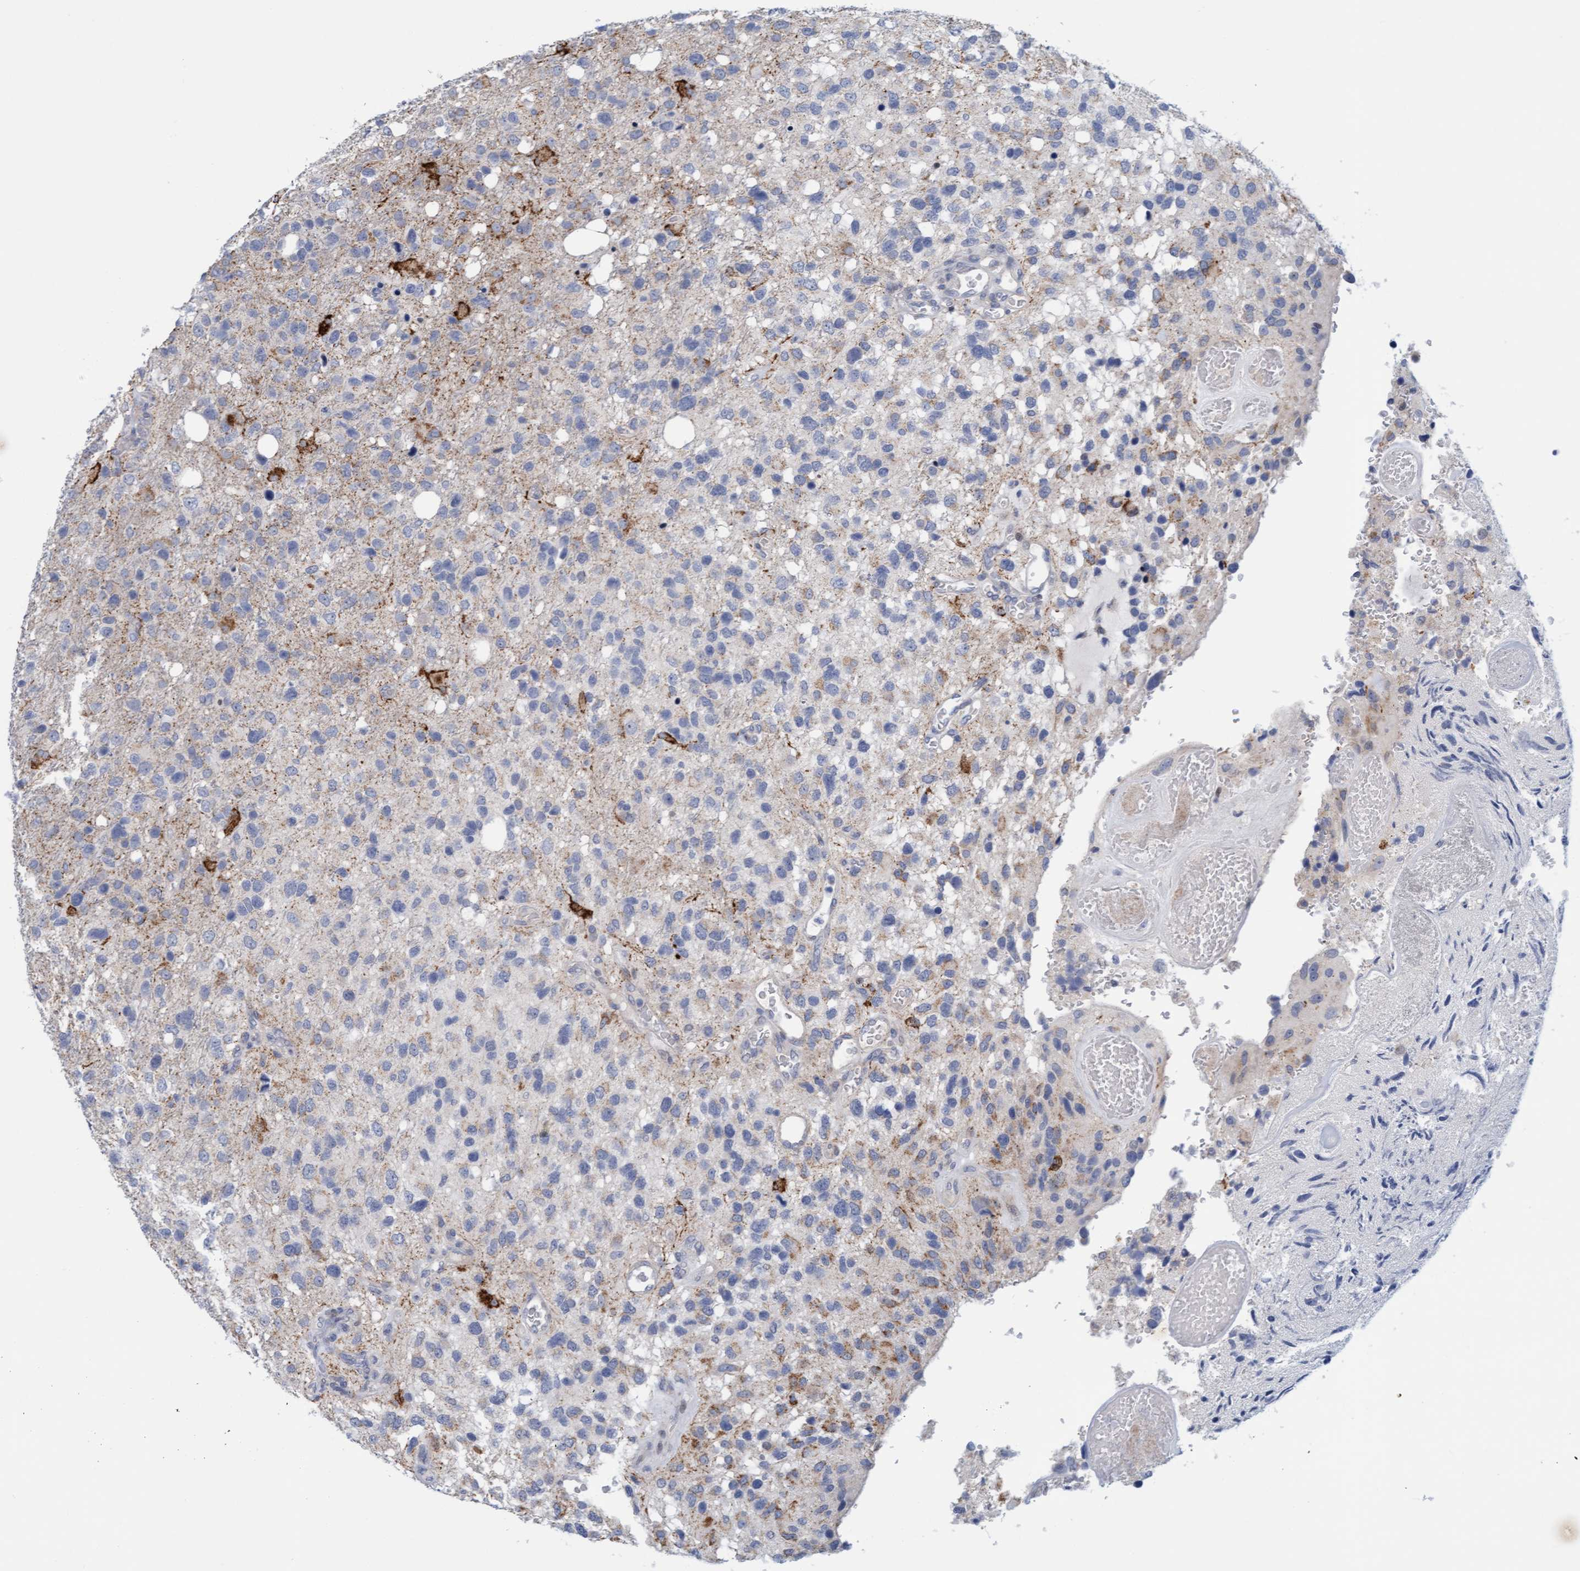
{"staining": {"intensity": "negative", "quantity": "none", "location": "none"}, "tissue": "glioma", "cell_type": "Tumor cells", "image_type": "cancer", "snomed": [{"axis": "morphology", "description": "Glioma, malignant, High grade"}, {"axis": "topography", "description": "Brain"}], "caption": "This micrograph is of high-grade glioma (malignant) stained with immunohistochemistry to label a protein in brown with the nuclei are counter-stained blue. There is no expression in tumor cells. (Brightfield microscopy of DAB (3,3'-diaminobenzidine) immunohistochemistry at high magnification).", "gene": "ZC3H3", "patient": {"sex": "female", "age": 58}}